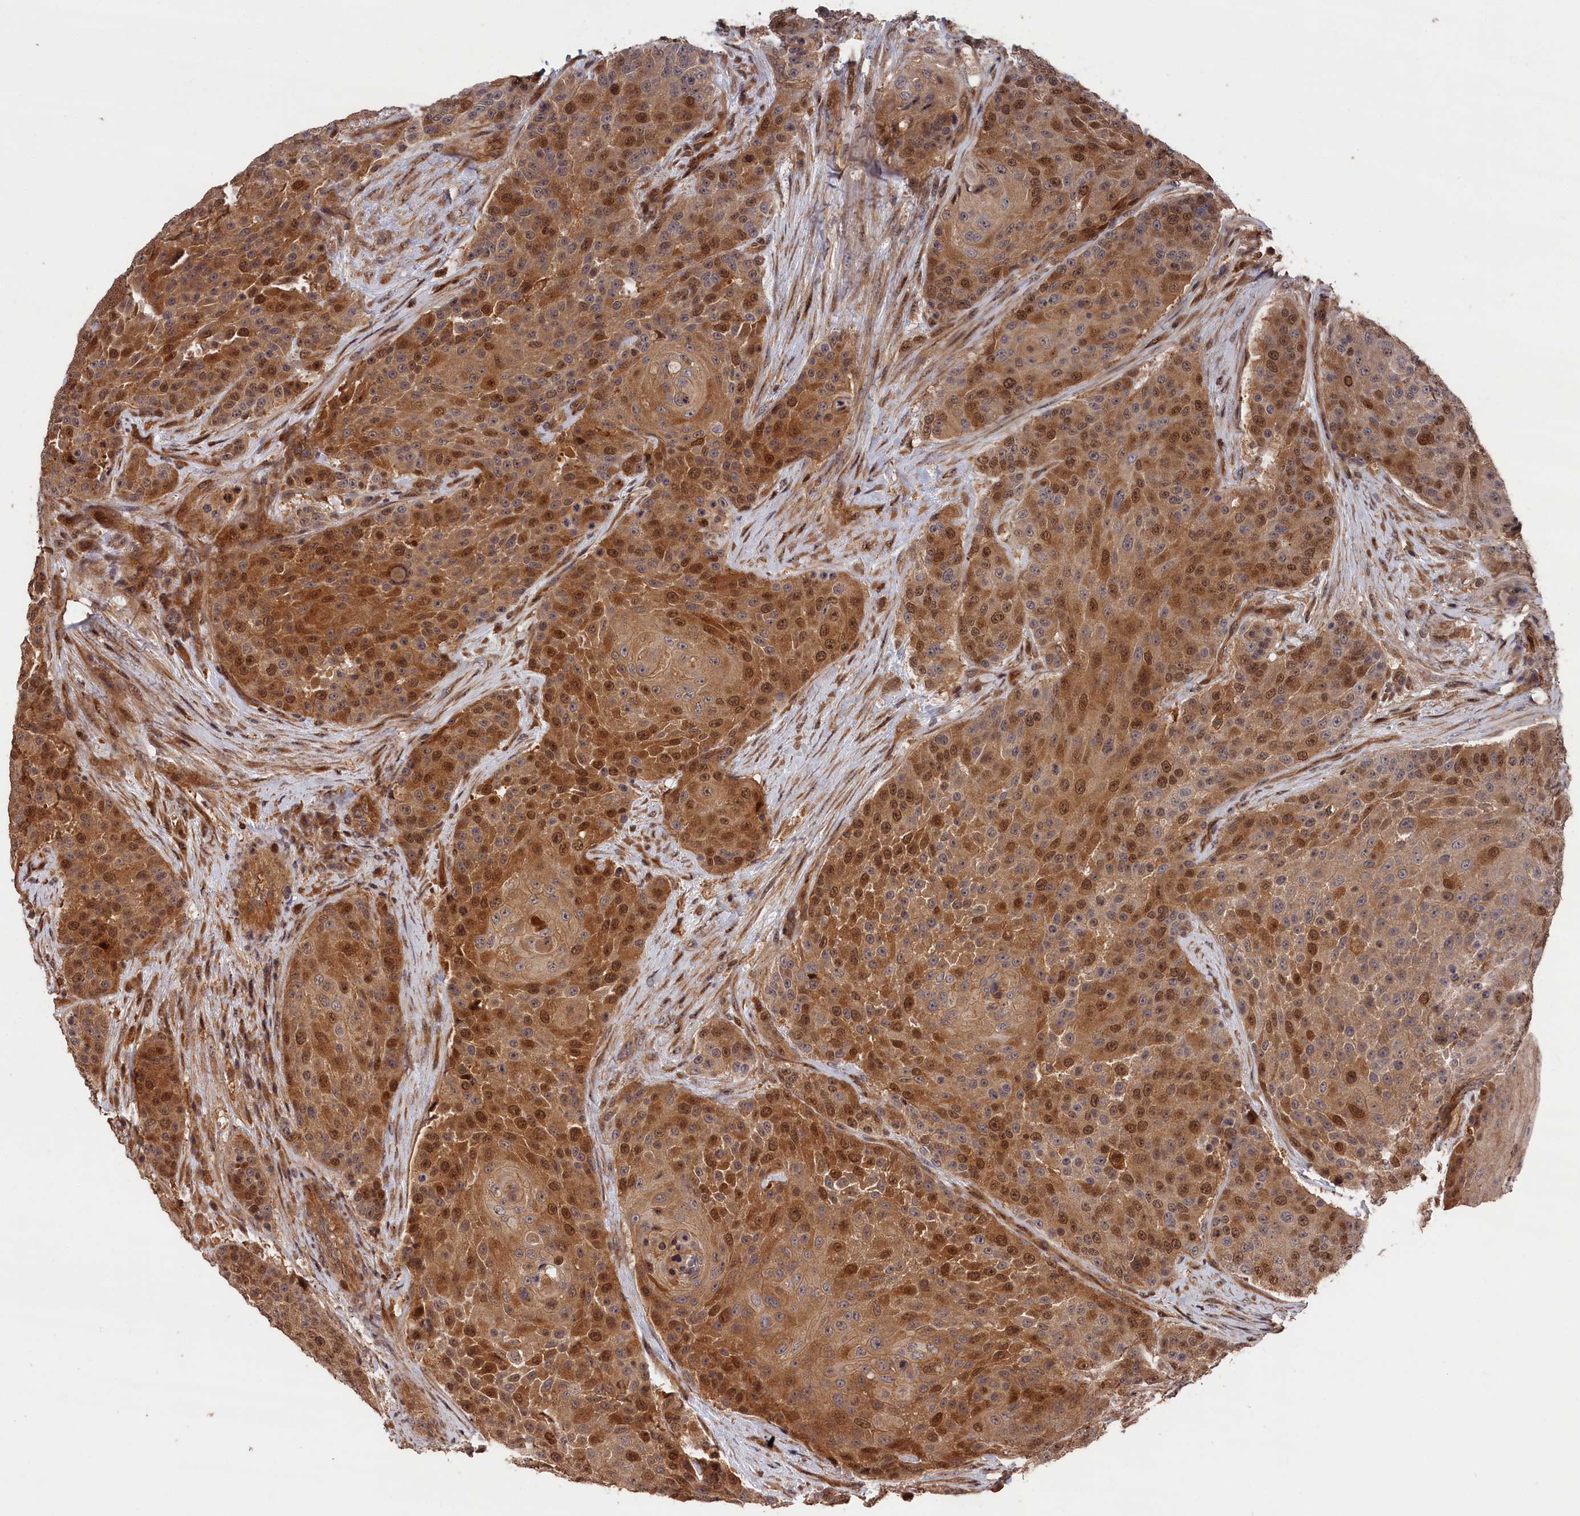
{"staining": {"intensity": "strong", "quantity": "25%-75%", "location": "cytoplasmic/membranous,nuclear"}, "tissue": "urothelial cancer", "cell_type": "Tumor cells", "image_type": "cancer", "snomed": [{"axis": "morphology", "description": "Urothelial carcinoma, High grade"}, {"axis": "topography", "description": "Urinary bladder"}], "caption": "A brown stain highlights strong cytoplasmic/membranous and nuclear expression of a protein in high-grade urothelial carcinoma tumor cells.", "gene": "RMI2", "patient": {"sex": "female", "age": 63}}